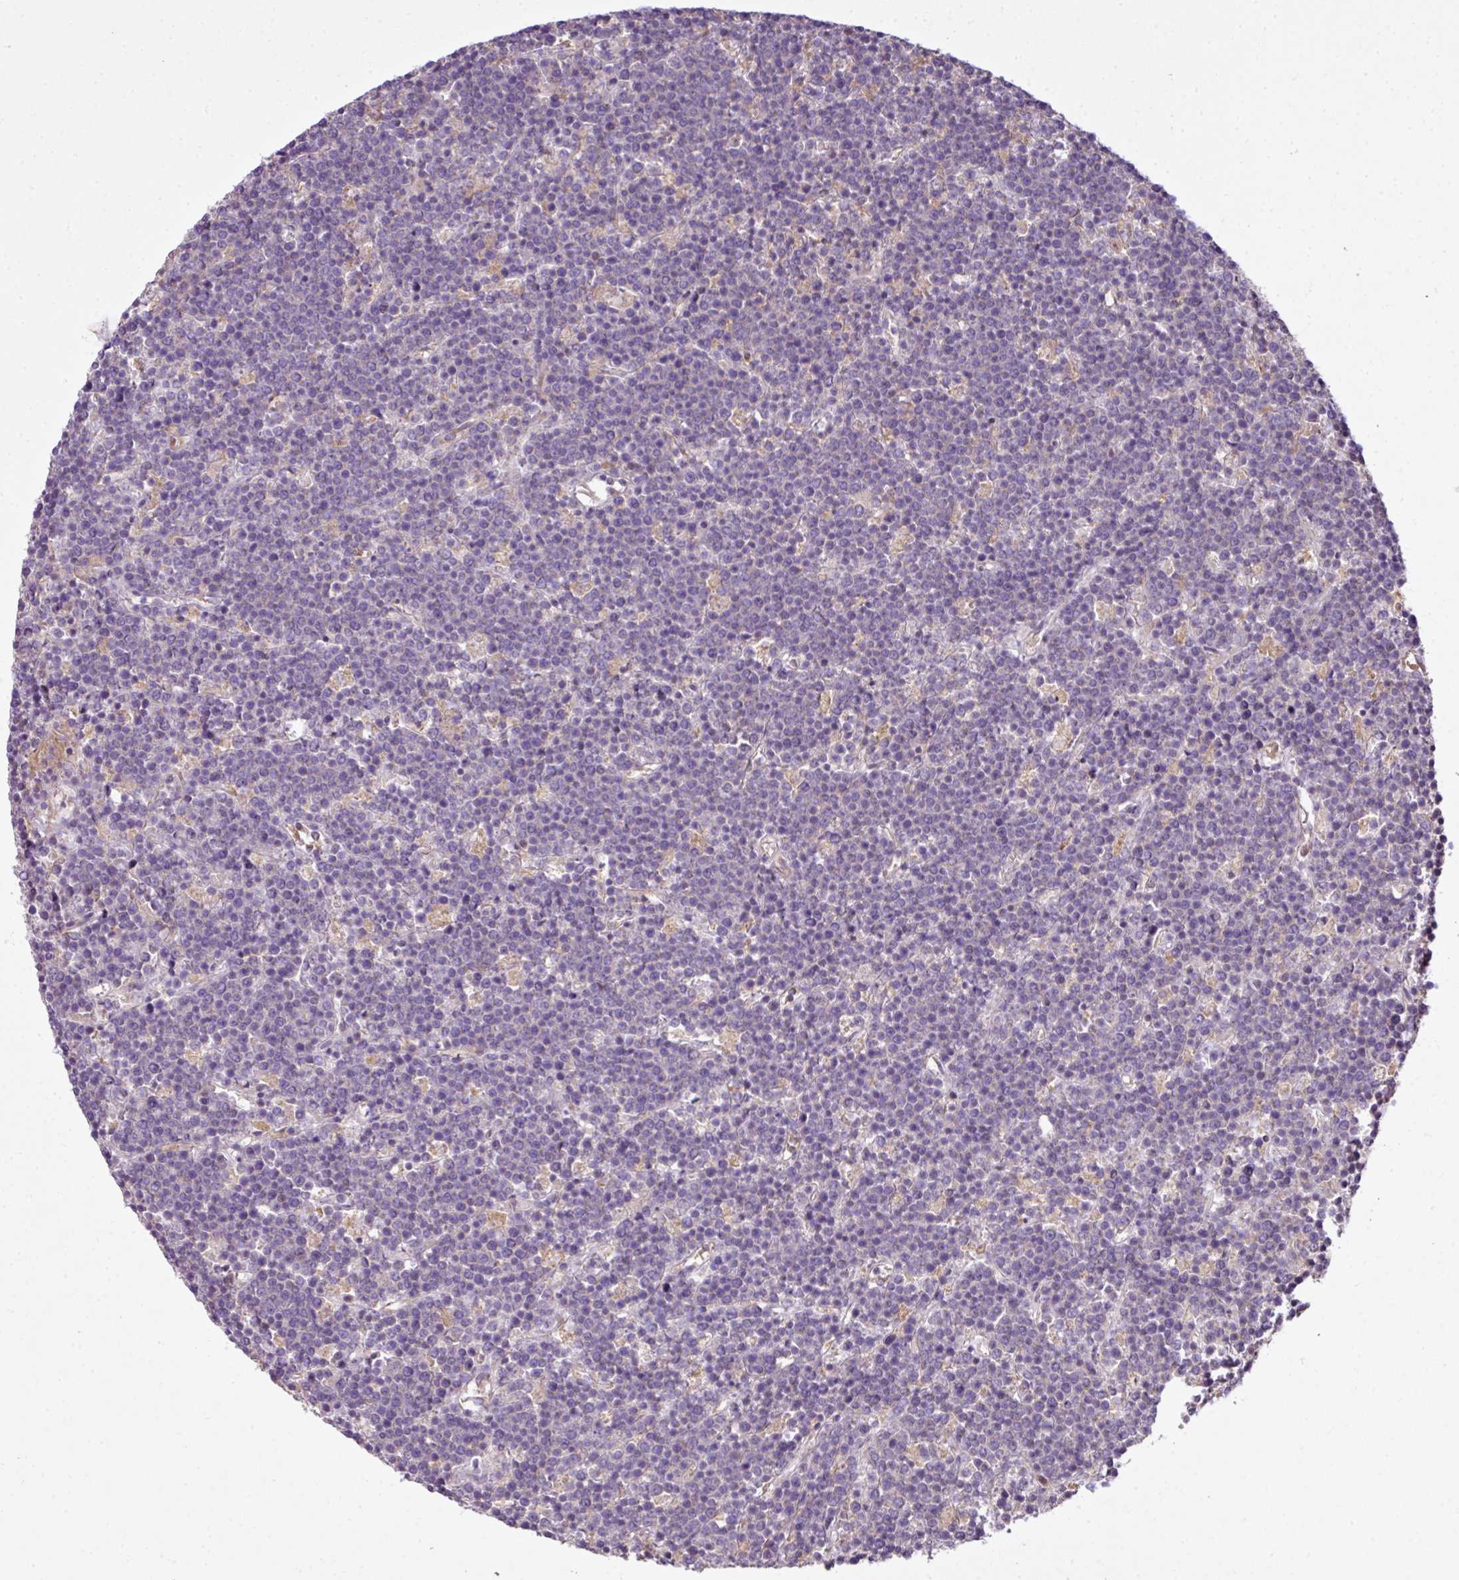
{"staining": {"intensity": "negative", "quantity": "none", "location": "none"}, "tissue": "lymphoma", "cell_type": "Tumor cells", "image_type": "cancer", "snomed": [{"axis": "morphology", "description": "Malignant lymphoma, non-Hodgkin's type, High grade"}, {"axis": "topography", "description": "Ovary"}], "caption": "Immunohistochemistry photomicrograph of human lymphoma stained for a protein (brown), which shows no staining in tumor cells.", "gene": "COX18", "patient": {"sex": "female", "age": 56}}